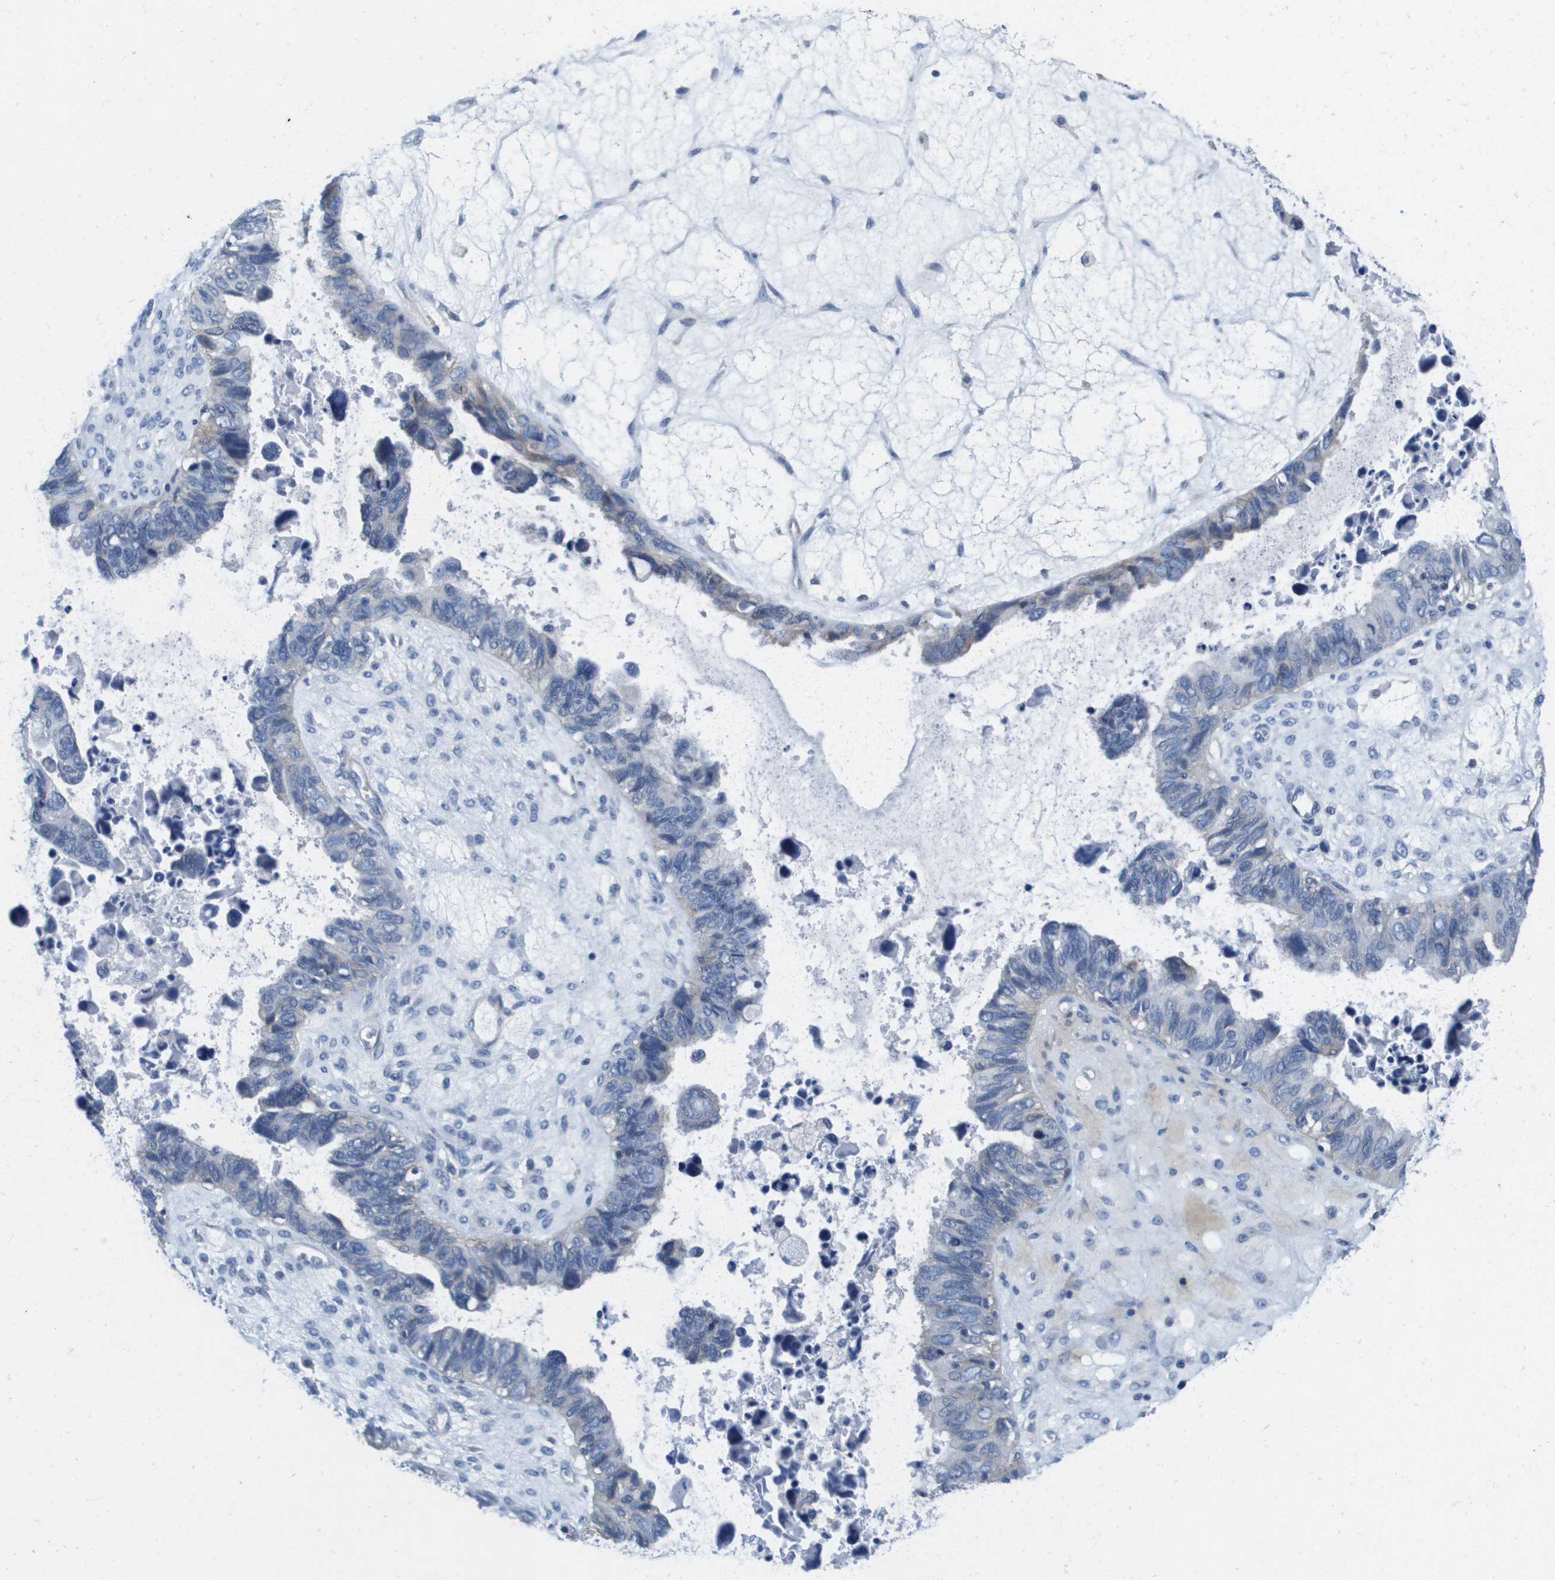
{"staining": {"intensity": "negative", "quantity": "none", "location": "none"}, "tissue": "ovarian cancer", "cell_type": "Tumor cells", "image_type": "cancer", "snomed": [{"axis": "morphology", "description": "Cystadenocarcinoma, serous, NOS"}, {"axis": "topography", "description": "Ovary"}], "caption": "There is no significant expression in tumor cells of ovarian serous cystadenocarcinoma.", "gene": "LPP", "patient": {"sex": "female", "age": 79}}